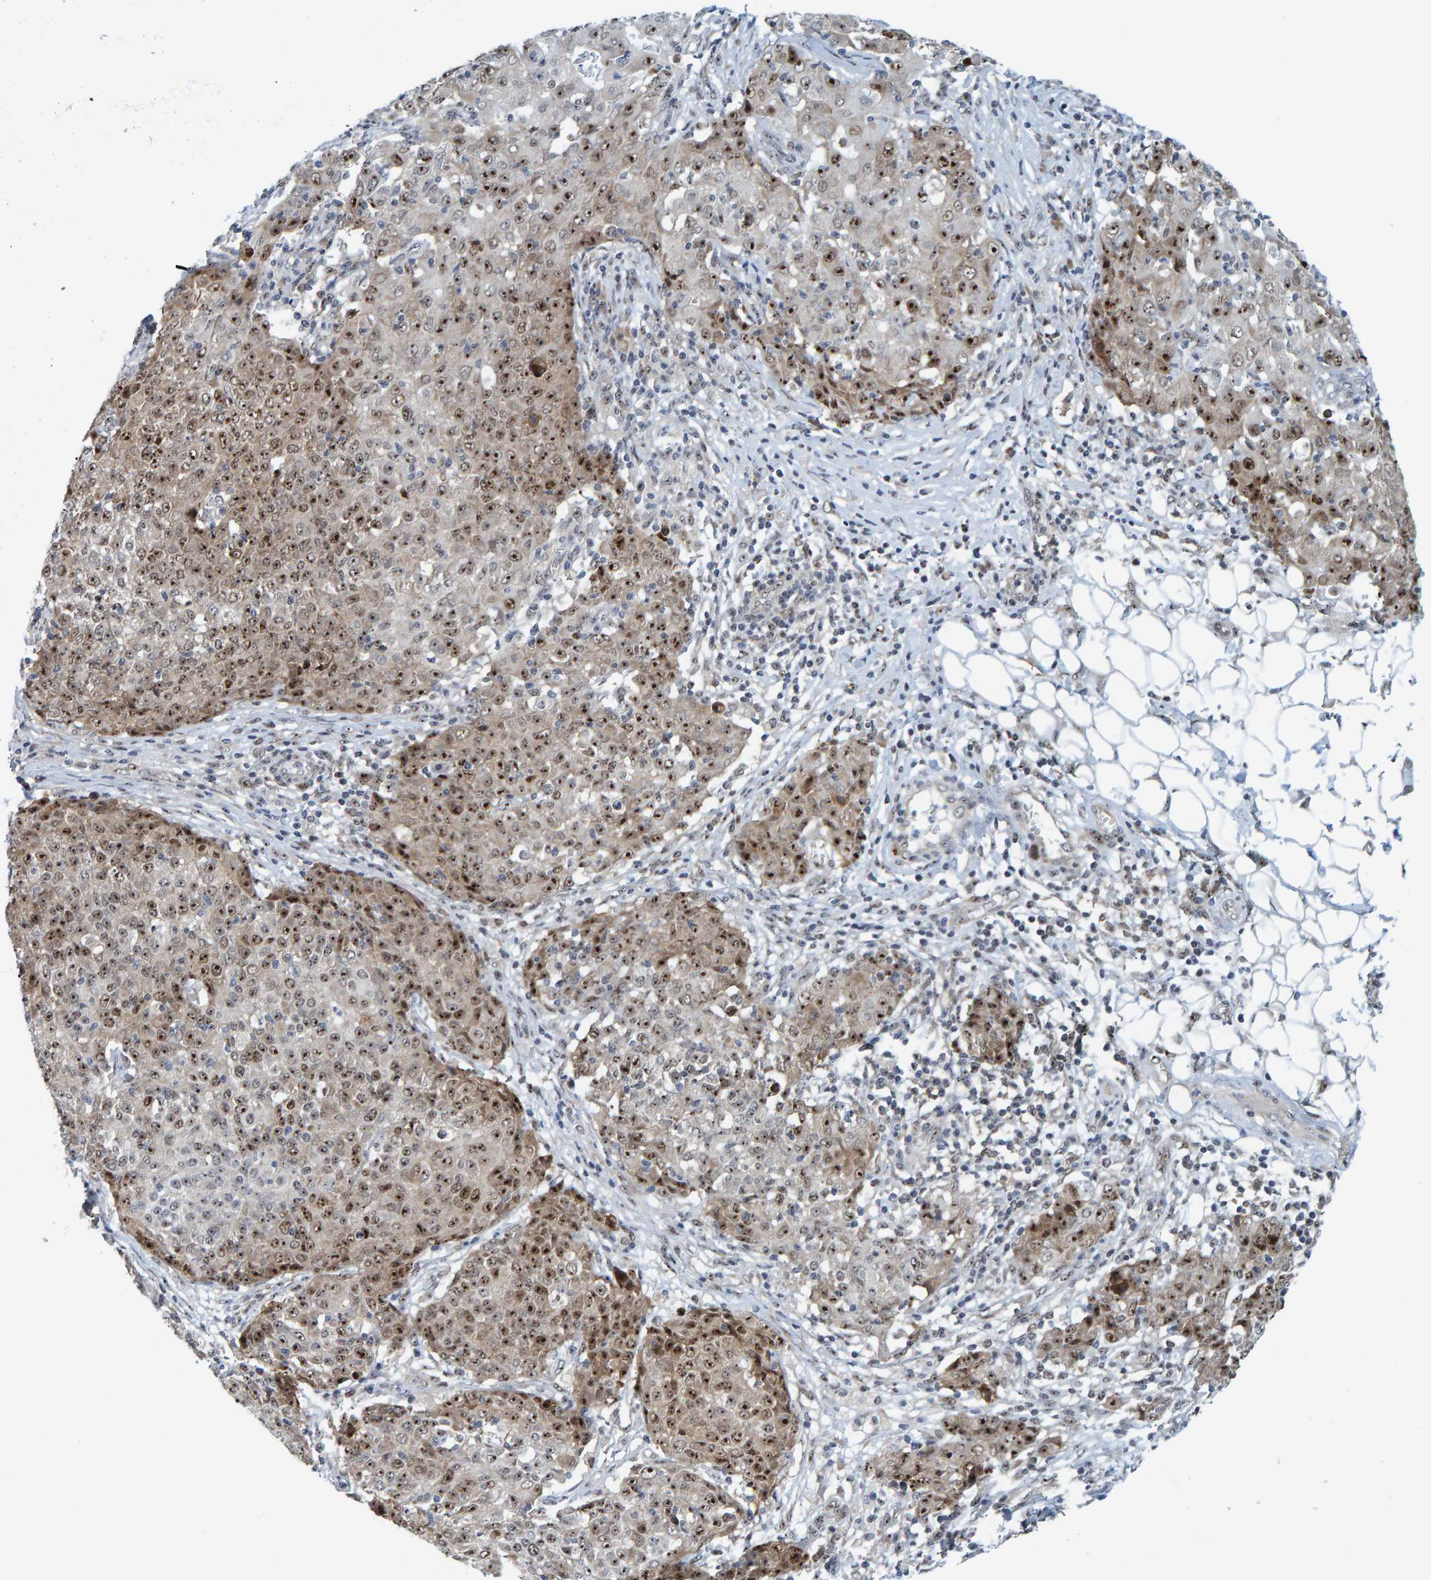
{"staining": {"intensity": "strong", "quantity": ">75%", "location": "nuclear"}, "tissue": "ovarian cancer", "cell_type": "Tumor cells", "image_type": "cancer", "snomed": [{"axis": "morphology", "description": "Carcinoma, endometroid"}, {"axis": "topography", "description": "Ovary"}], "caption": "An image of ovarian cancer (endometroid carcinoma) stained for a protein shows strong nuclear brown staining in tumor cells. The protein is shown in brown color, while the nuclei are stained blue.", "gene": "POLR1E", "patient": {"sex": "female", "age": 42}}